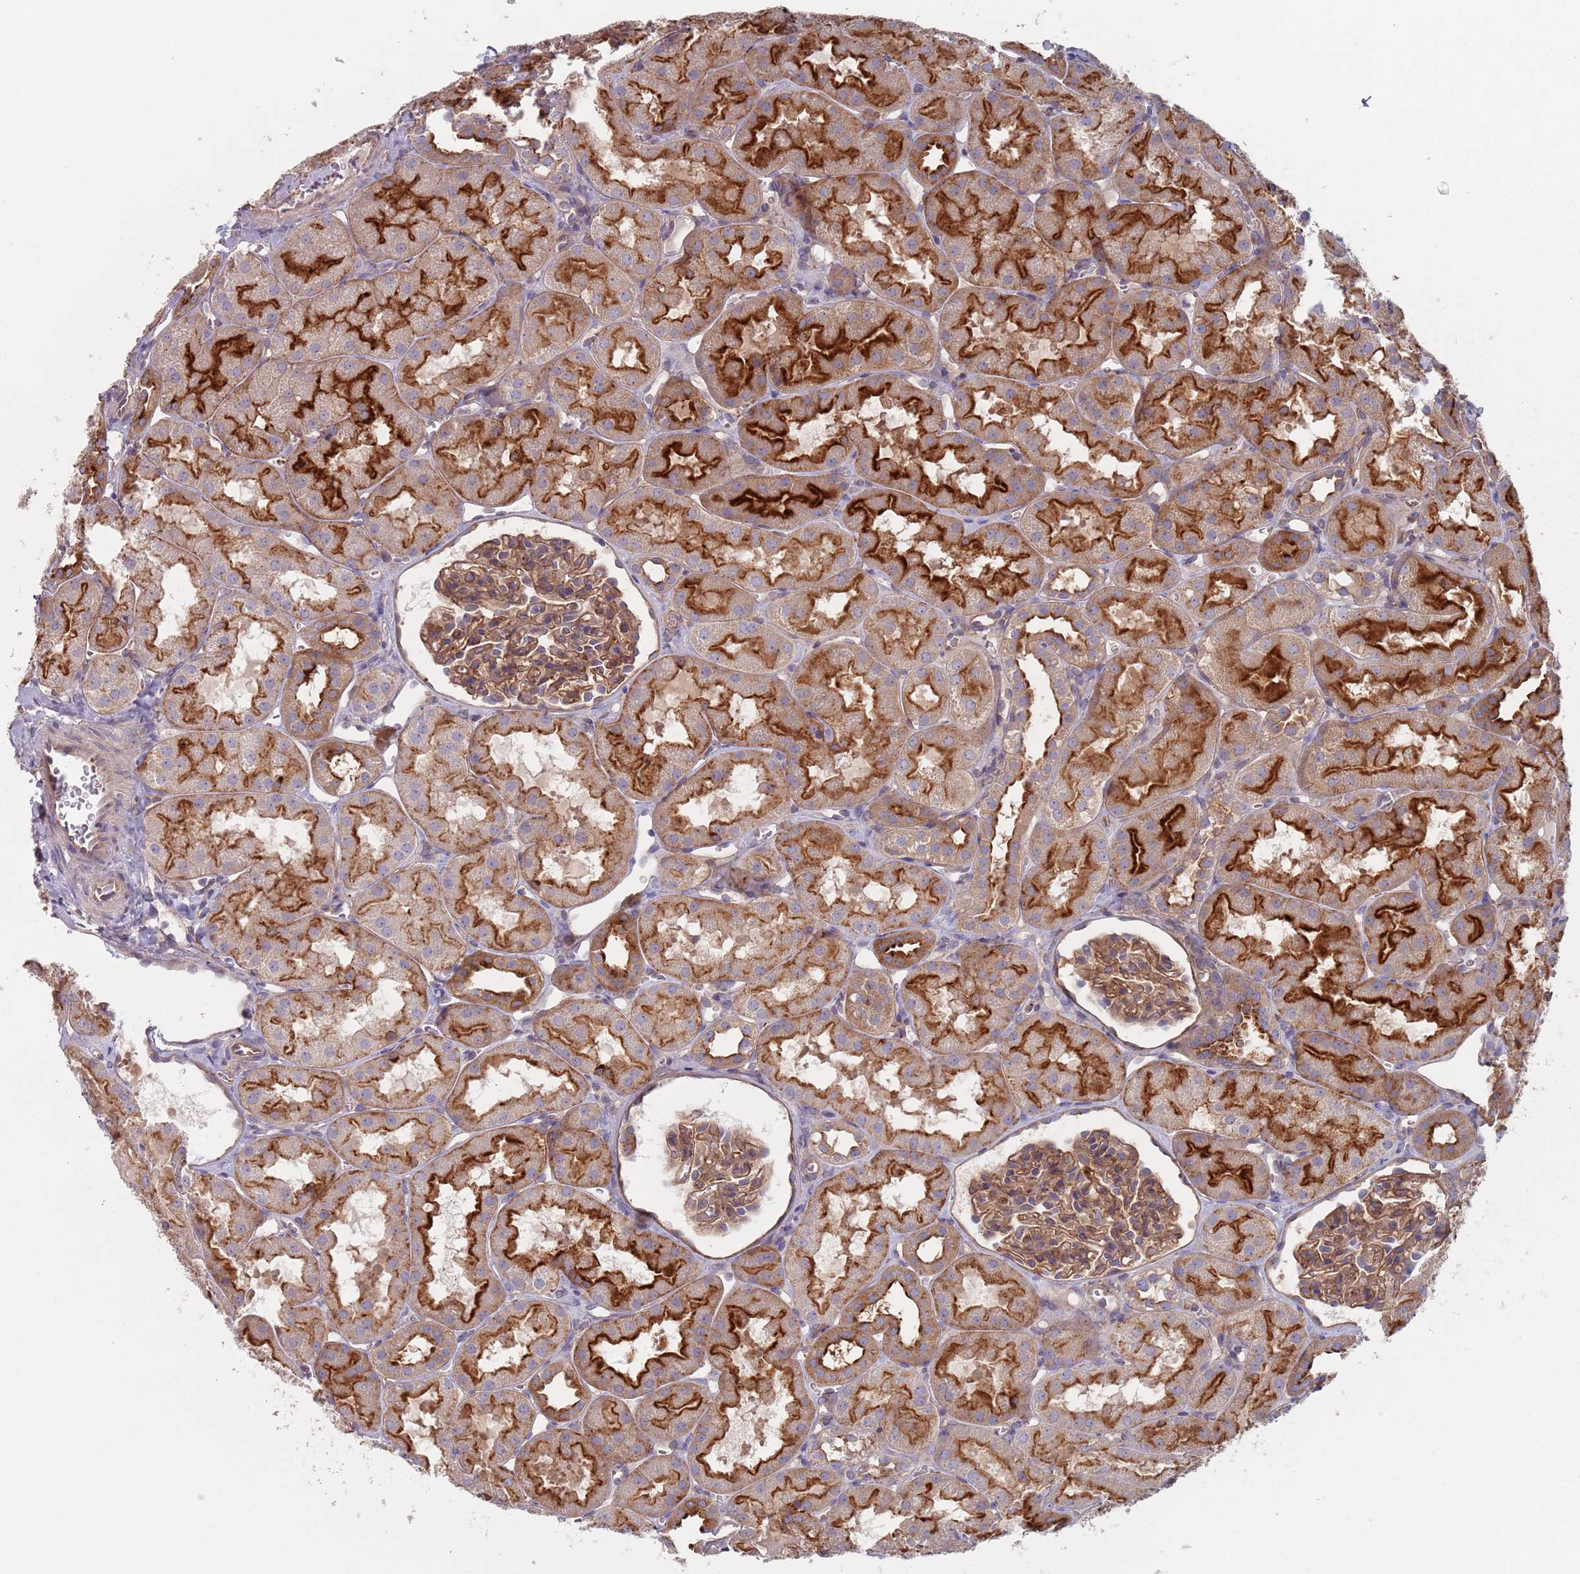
{"staining": {"intensity": "moderate", "quantity": ">75%", "location": "cytoplasmic/membranous"}, "tissue": "kidney", "cell_type": "Cells in glomeruli", "image_type": "normal", "snomed": [{"axis": "morphology", "description": "Normal tissue, NOS"}, {"axis": "topography", "description": "Kidney"}, {"axis": "topography", "description": "Urinary bladder"}], "caption": "Moderate cytoplasmic/membranous positivity for a protein is identified in approximately >75% of cells in glomeruli of normal kidney using immunohistochemistry.", "gene": "APPL2", "patient": {"sex": "male", "age": 16}}